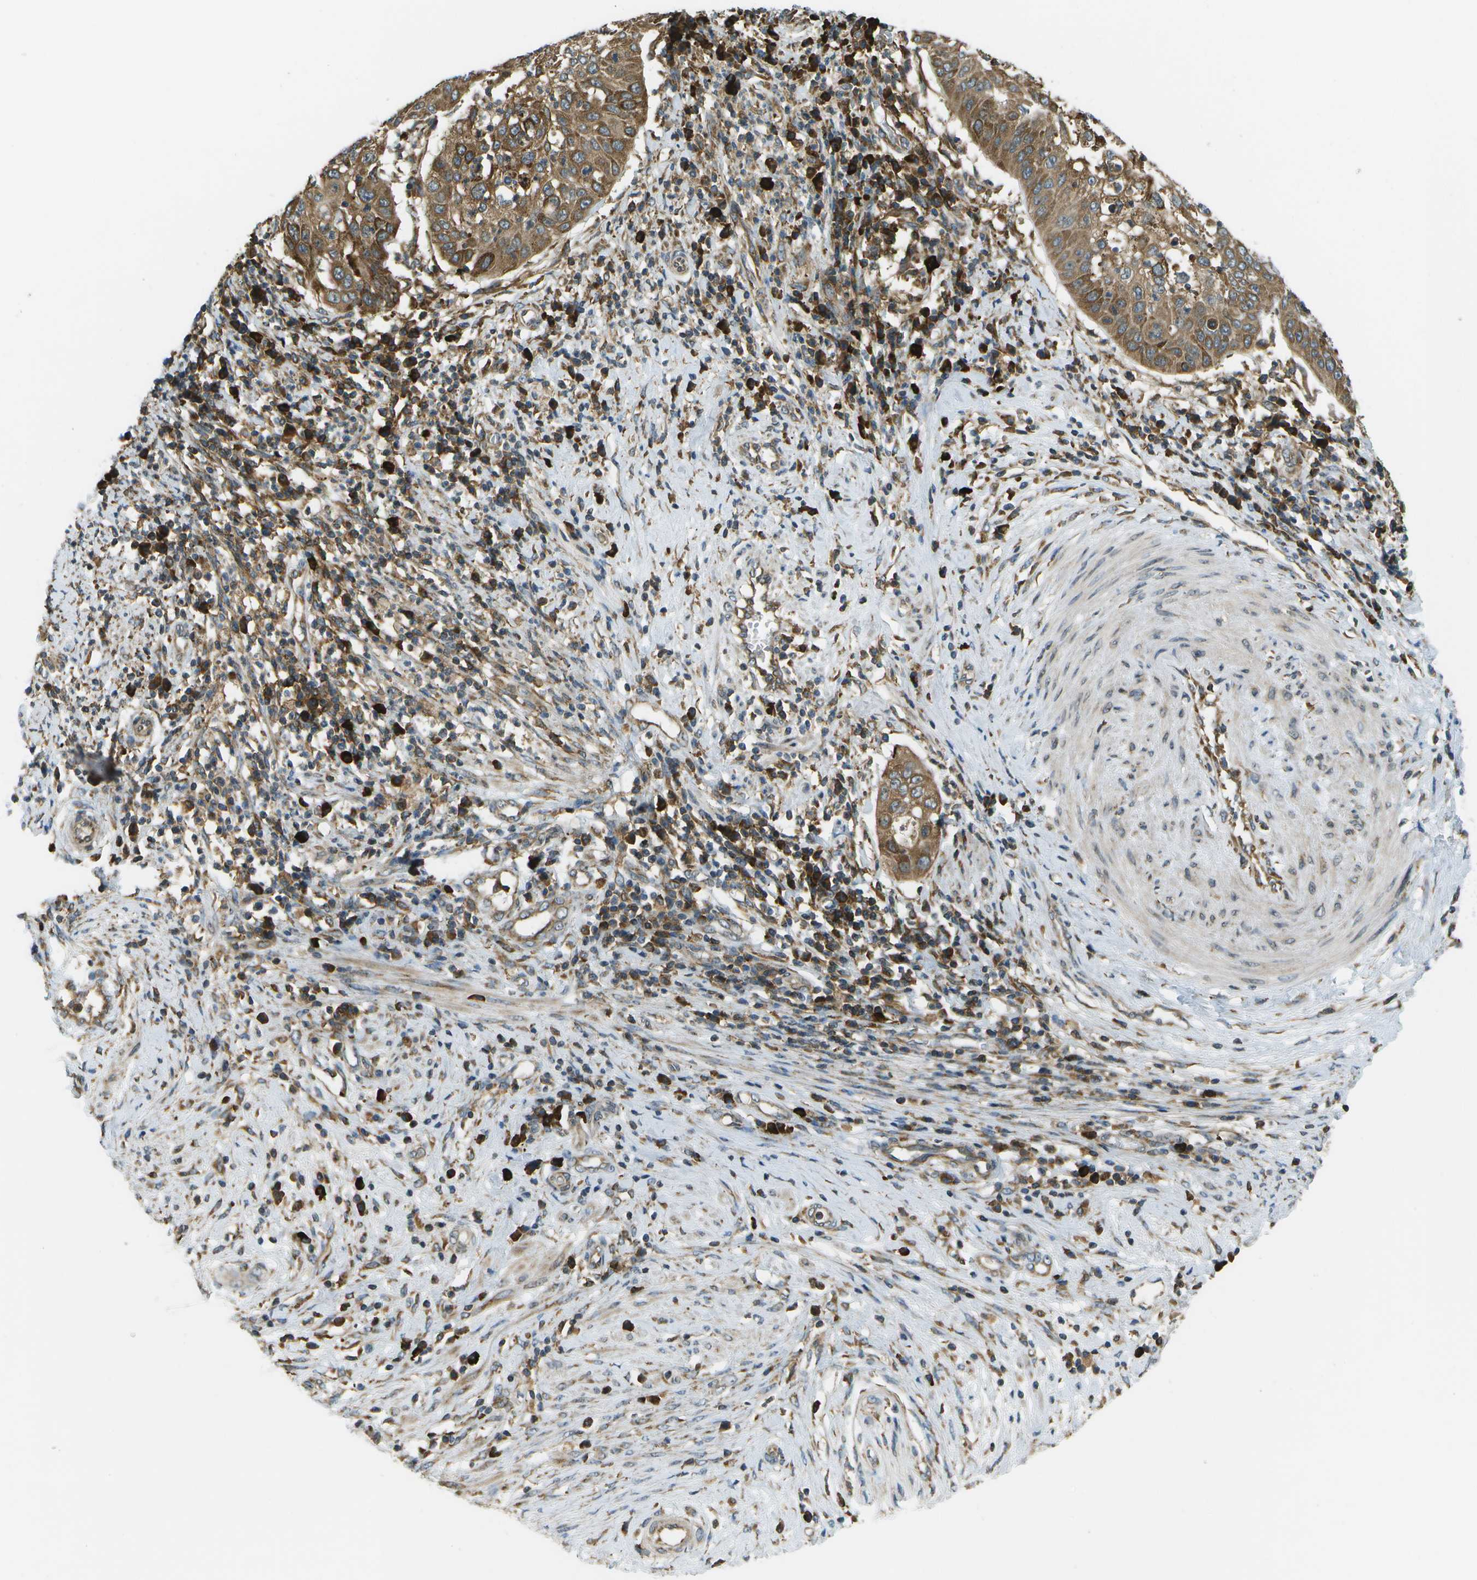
{"staining": {"intensity": "moderate", "quantity": ">75%", "location": "cytoplasmic/membranous"}, "tissue": "cervical cancer", "cell_type": "Tumor cells", "image_type": "cancer", "snomed": [{"axis": "morphology", "description": "Normal tissue, NOS"}, {"axis": "morphology", "description": "Squamous cell carcinoma, NOS"}, {"axis": "topography", "description": "Cervix"}], "caption": "Human cervical squamous cell carcinoma stained with a brown dye demonstrates moderate cytoplasmic/membranous positive positivity in approximately >75% of tumor cells.", "gene": "USP30", "patient": {"sex": "female", "age": 39}}